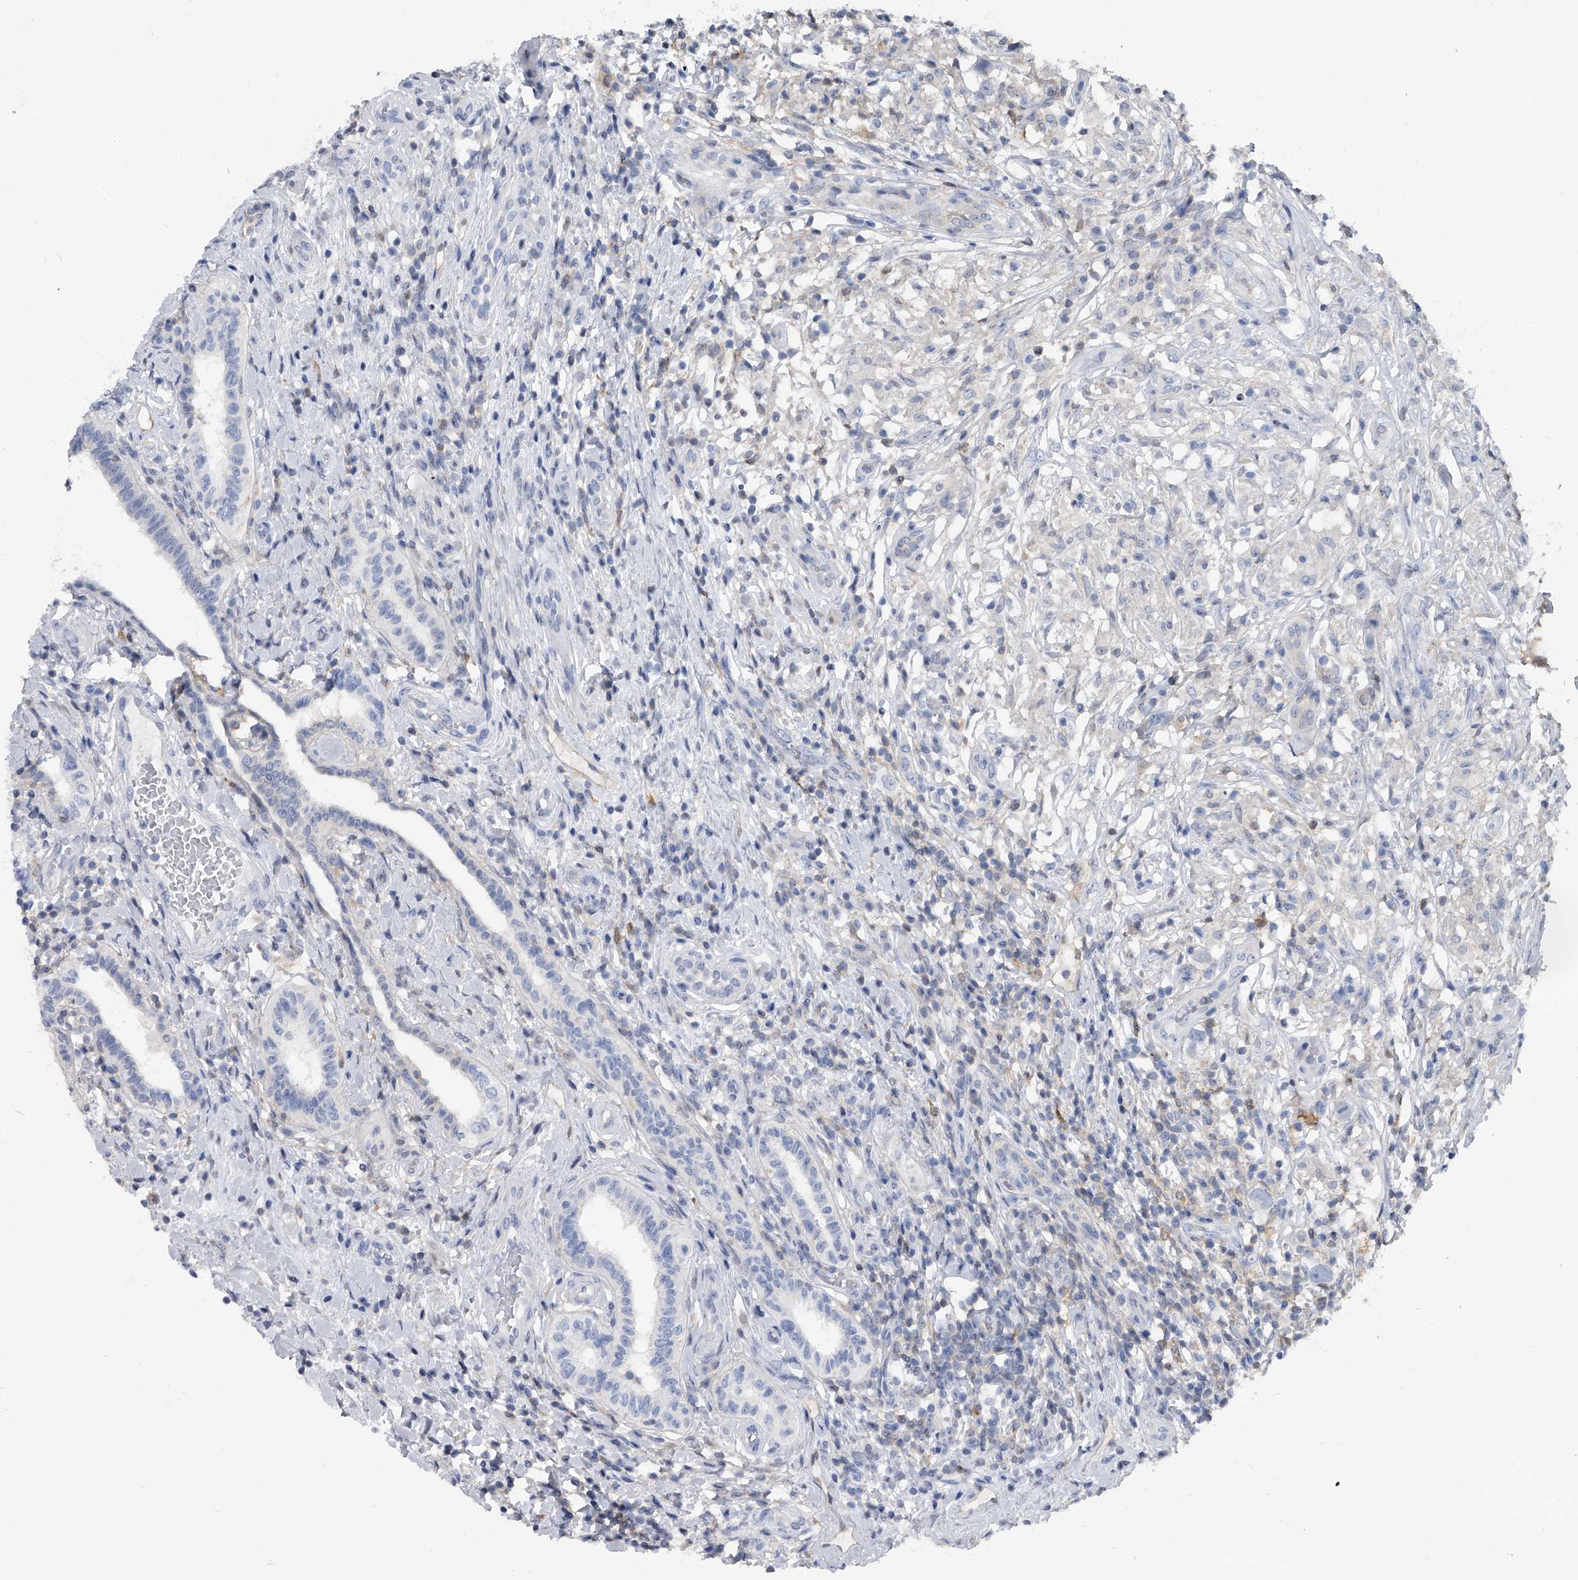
{"staining": {"intensity": "negative", "quantity": "none", "location": "none"}, "tissue": "testis cancer", "cell_type": "Tumor cells", "image_type": "cancer", "snomed": [{"axis": "morphology", "description": "Seminoma, NOS"}, {"axis": "topography", "description": "Testis"}], "caption": "The immunohistochemistry (IHC) image has no significant staining in tumor cells of testis cancer tissue.", "gene": "SERPINB9", "patient": {"sex": "male", "age": 49}}